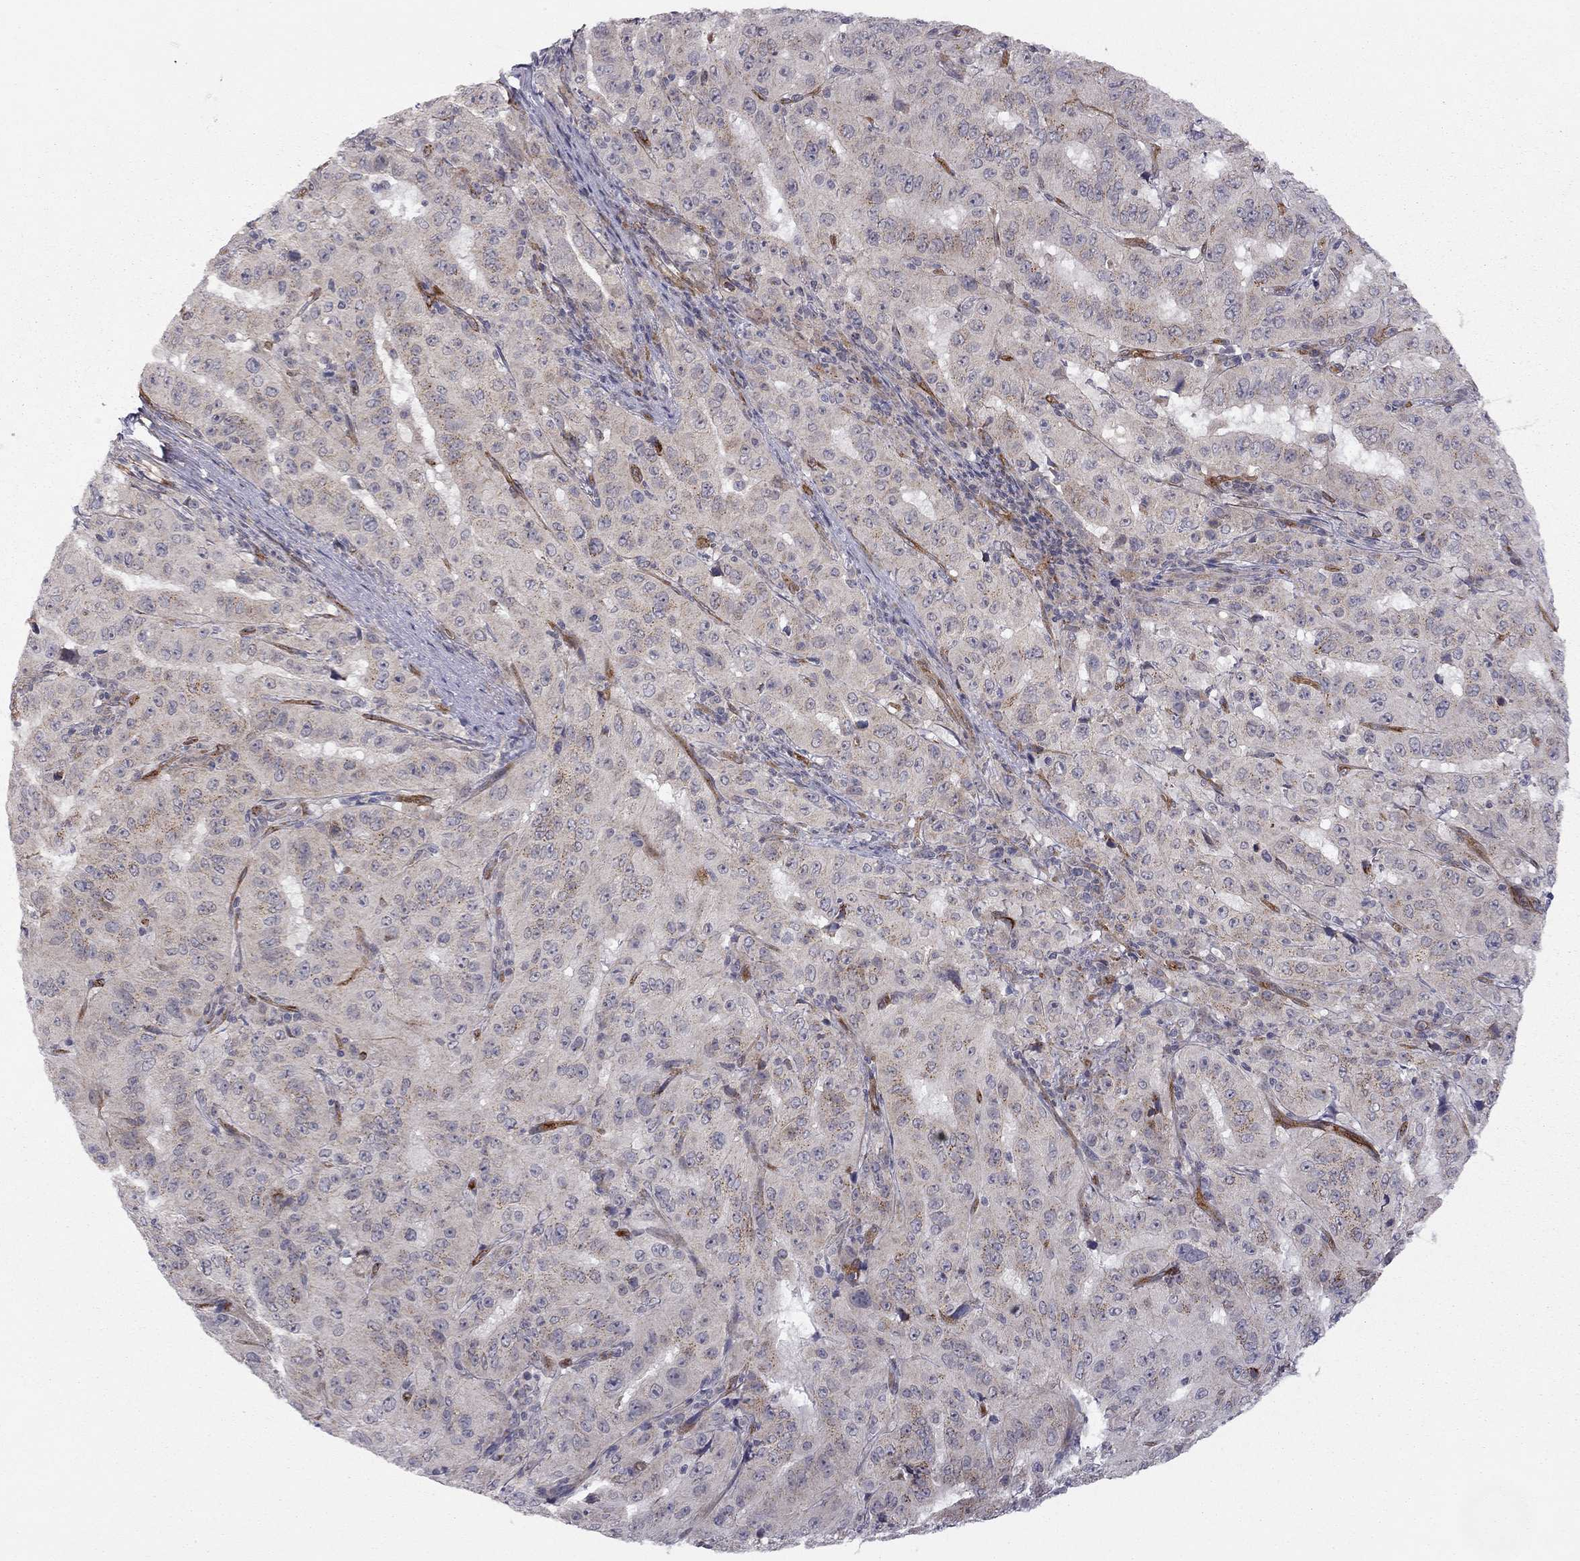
{"staining": {"intensity": "negative", "quantity": "none", "location": "none"}, "tissue": "pancreatic cancer", "cell_type": "Tumor cells", "image_type": "cancer", "snomed": [{"axis": "morphology", "description": "Adenocarcinoma, NOS"}, {"axis": "topography", "description": "Pancreas"}], "caption": "Immunohistochemistry image of human pancreatic cancer stained for a protein (brown), which reveals no staining in tumor cells.", "gene": "EXOC3L2", "patient": {"sex": "male", "age": 63}}